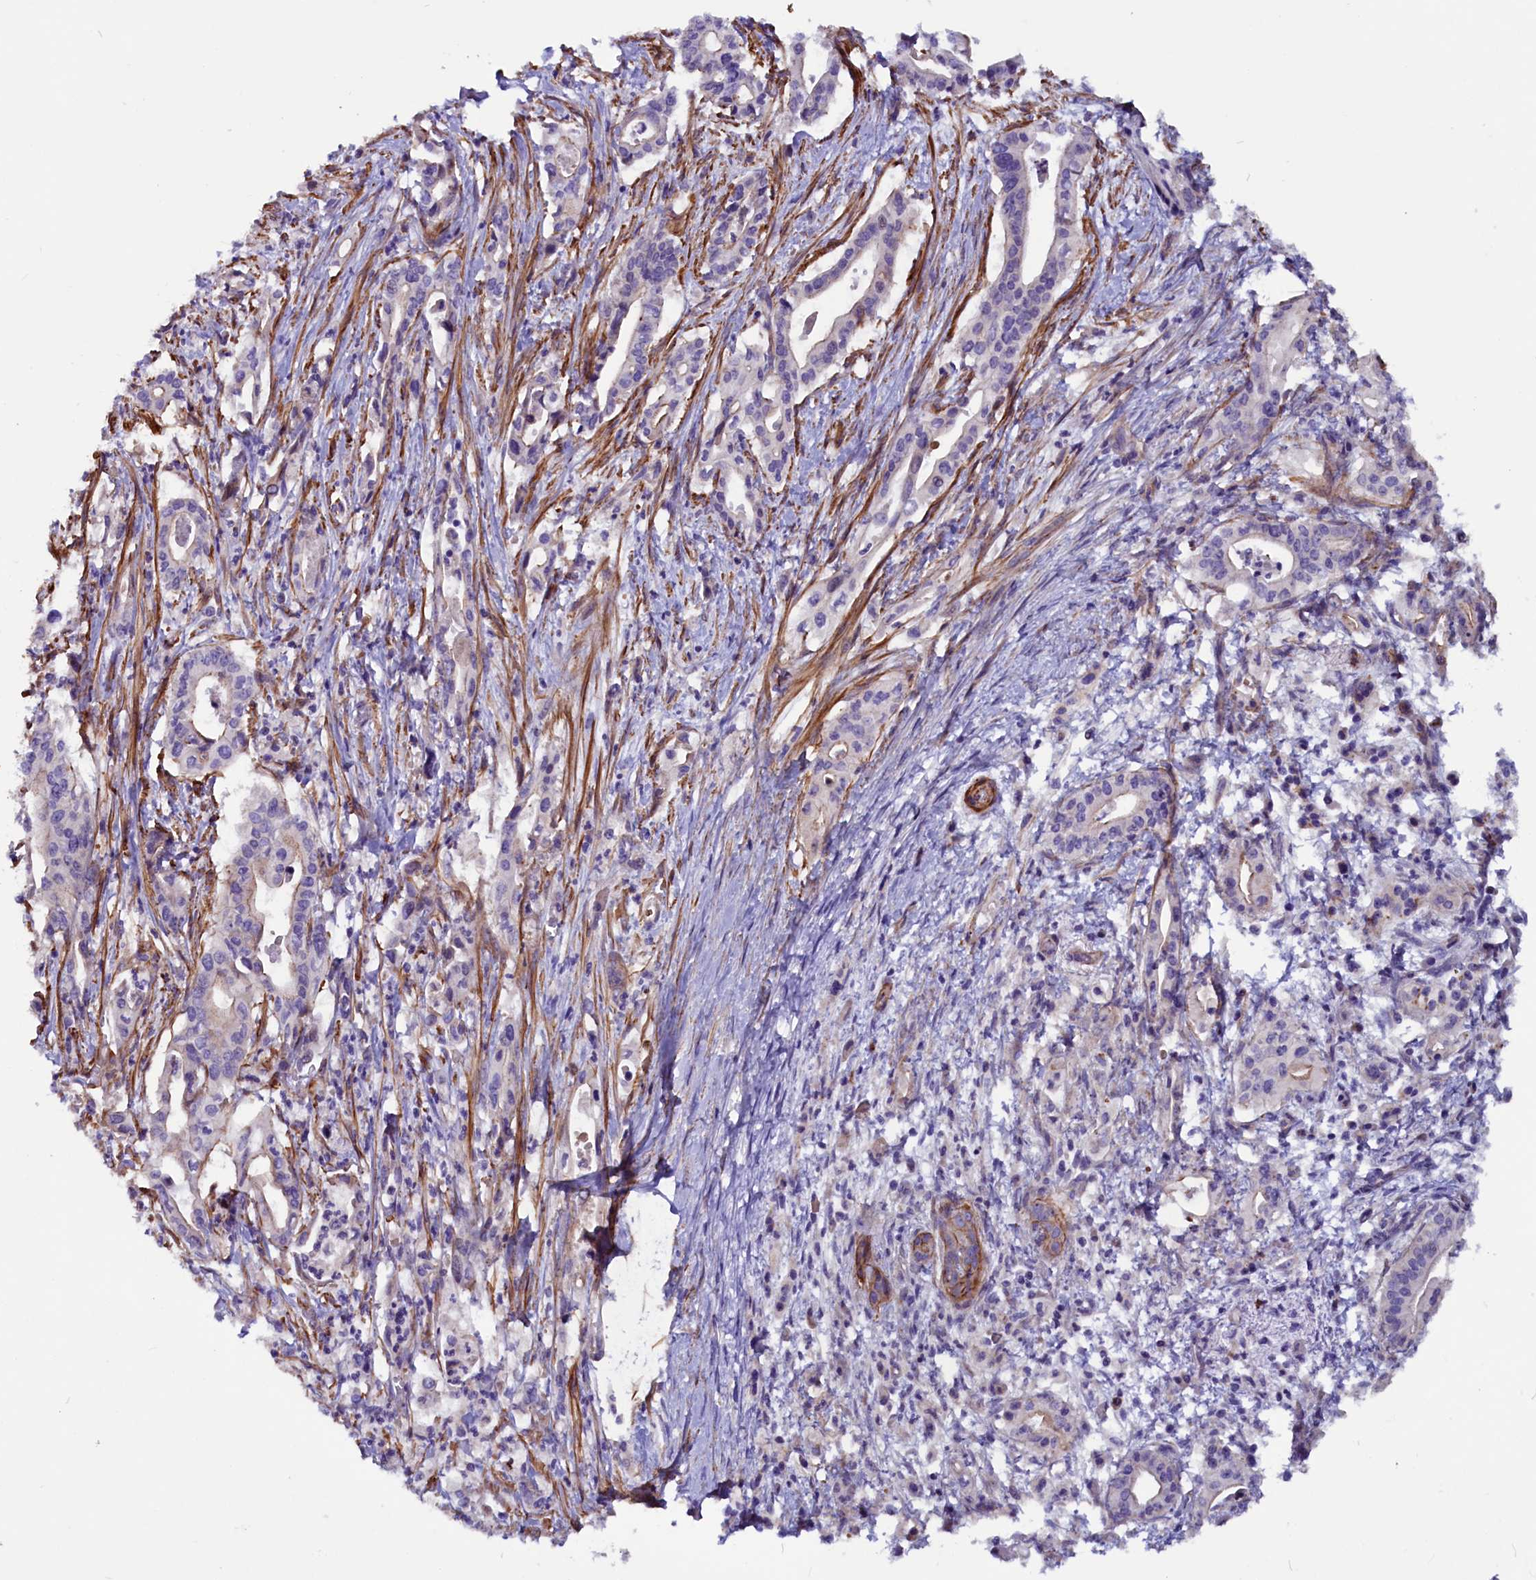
{"staining": {"intensity": "weak", "quantity": "<25%", "location": "cytoplasmic/membranous"}, "tissue": "pancreatic cancer", "cell_type": "Tumor cells", "image_type": "cancer", "snomed": [{"axis": "morphology", "description": "Adenocarcinoma, NOS"}, {"axis": "topography", "description": "Pancreas"}], "caption": "Human adenocarcinoma (pancreatic) stained for a protein using immunohistochemistry (IHC) displays no expression in tumor cells.", "gene": "ZNF749", "patient": {"sex": "female", "age": 77}}